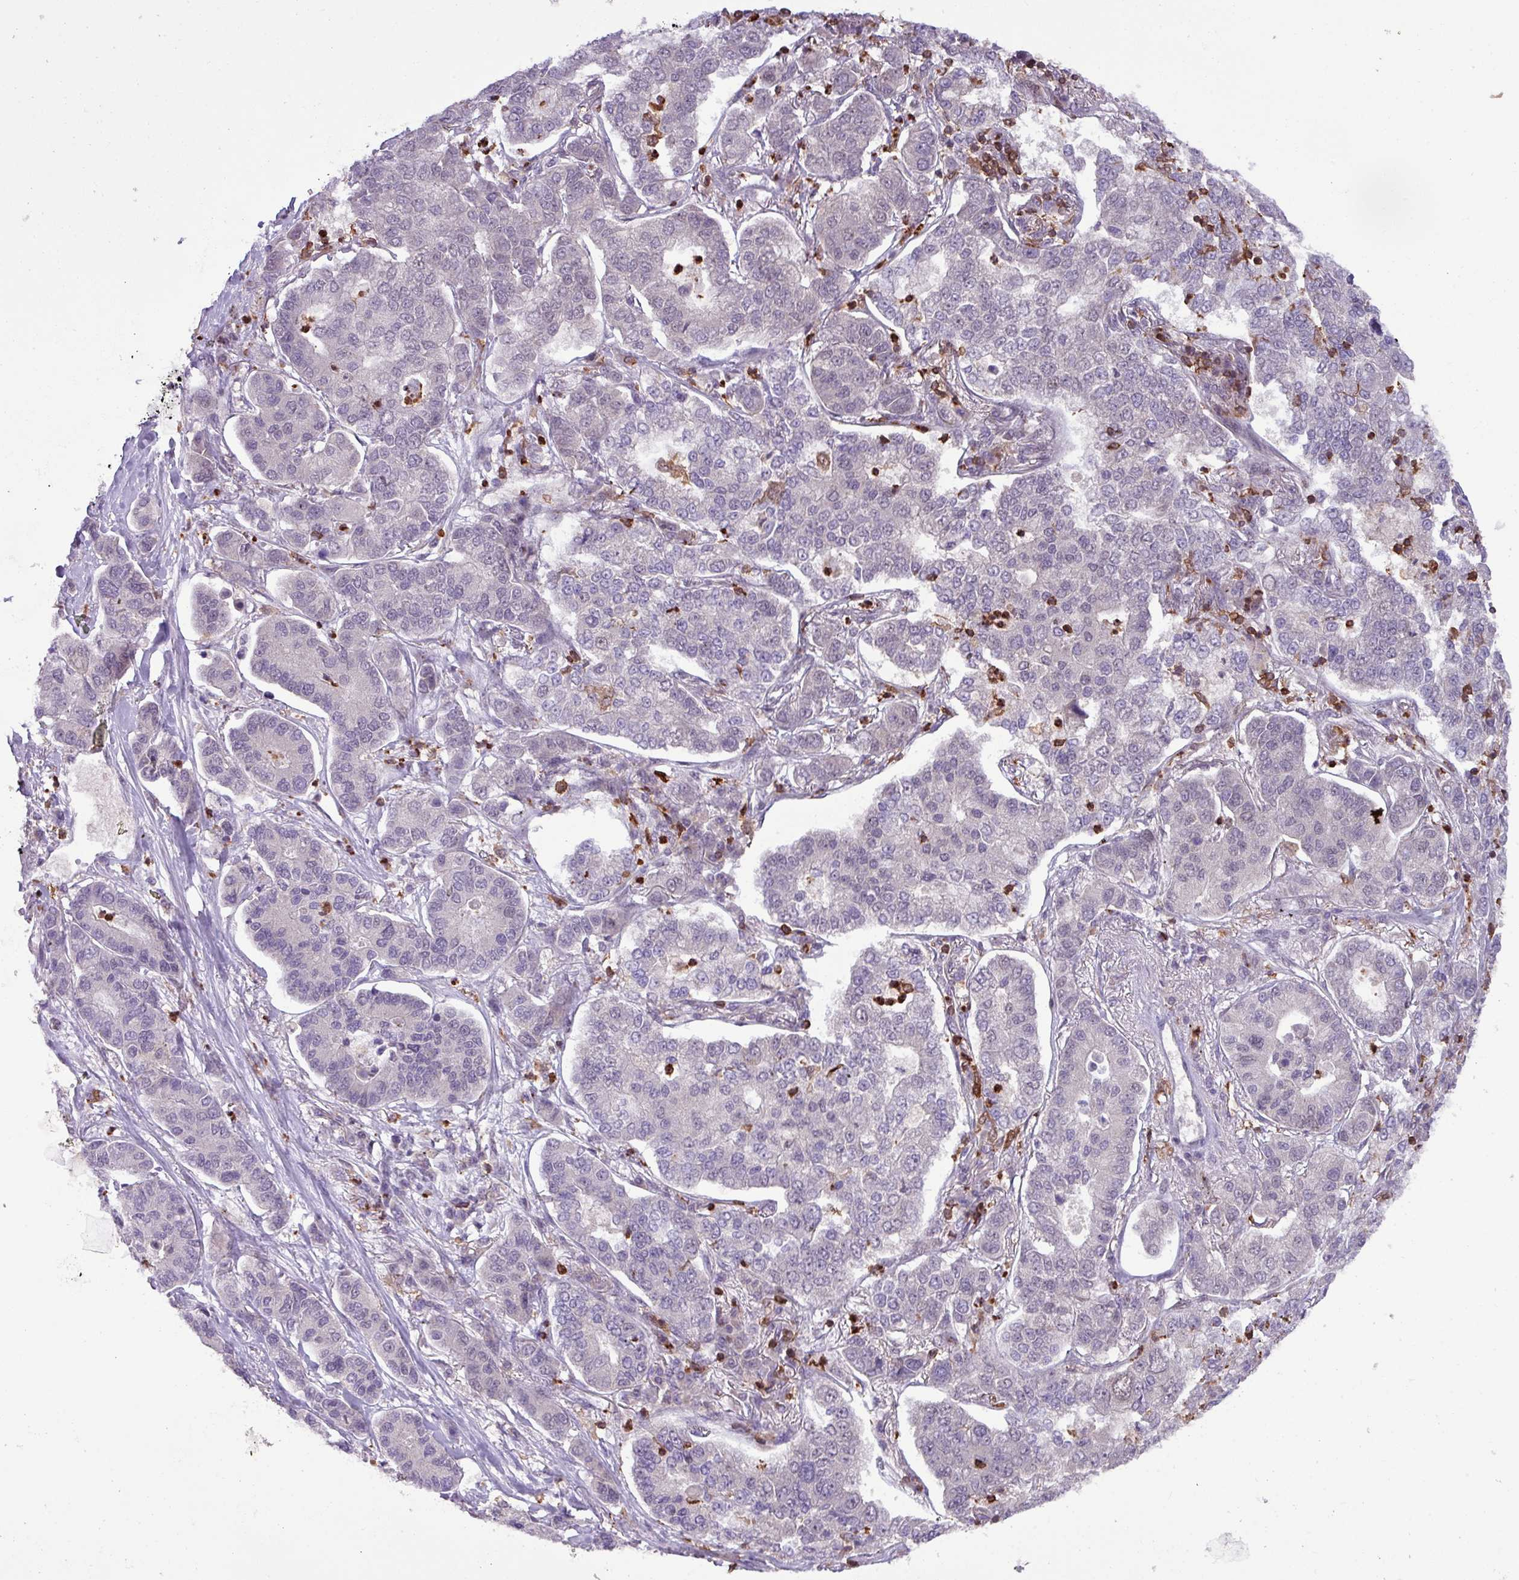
{"staining": {"intensity": "negative", "quantity": "none", "location": "none"}, "tissue": "lung cancer", "cell_type": "Tumor cells", "image_type": "cancer", "snomed": [{"axis": "morphology", "description": "Adenocarcinoma, NOS"}, {"axis": "topography", "description": "Lung"}], "caption": "IHC histopathology image of lung adenocarcinoma stained for a protein (brown), which shows no staining in tumor cells.", "gene": "GON7", "patient": {"sex": "male", "age": 49}}